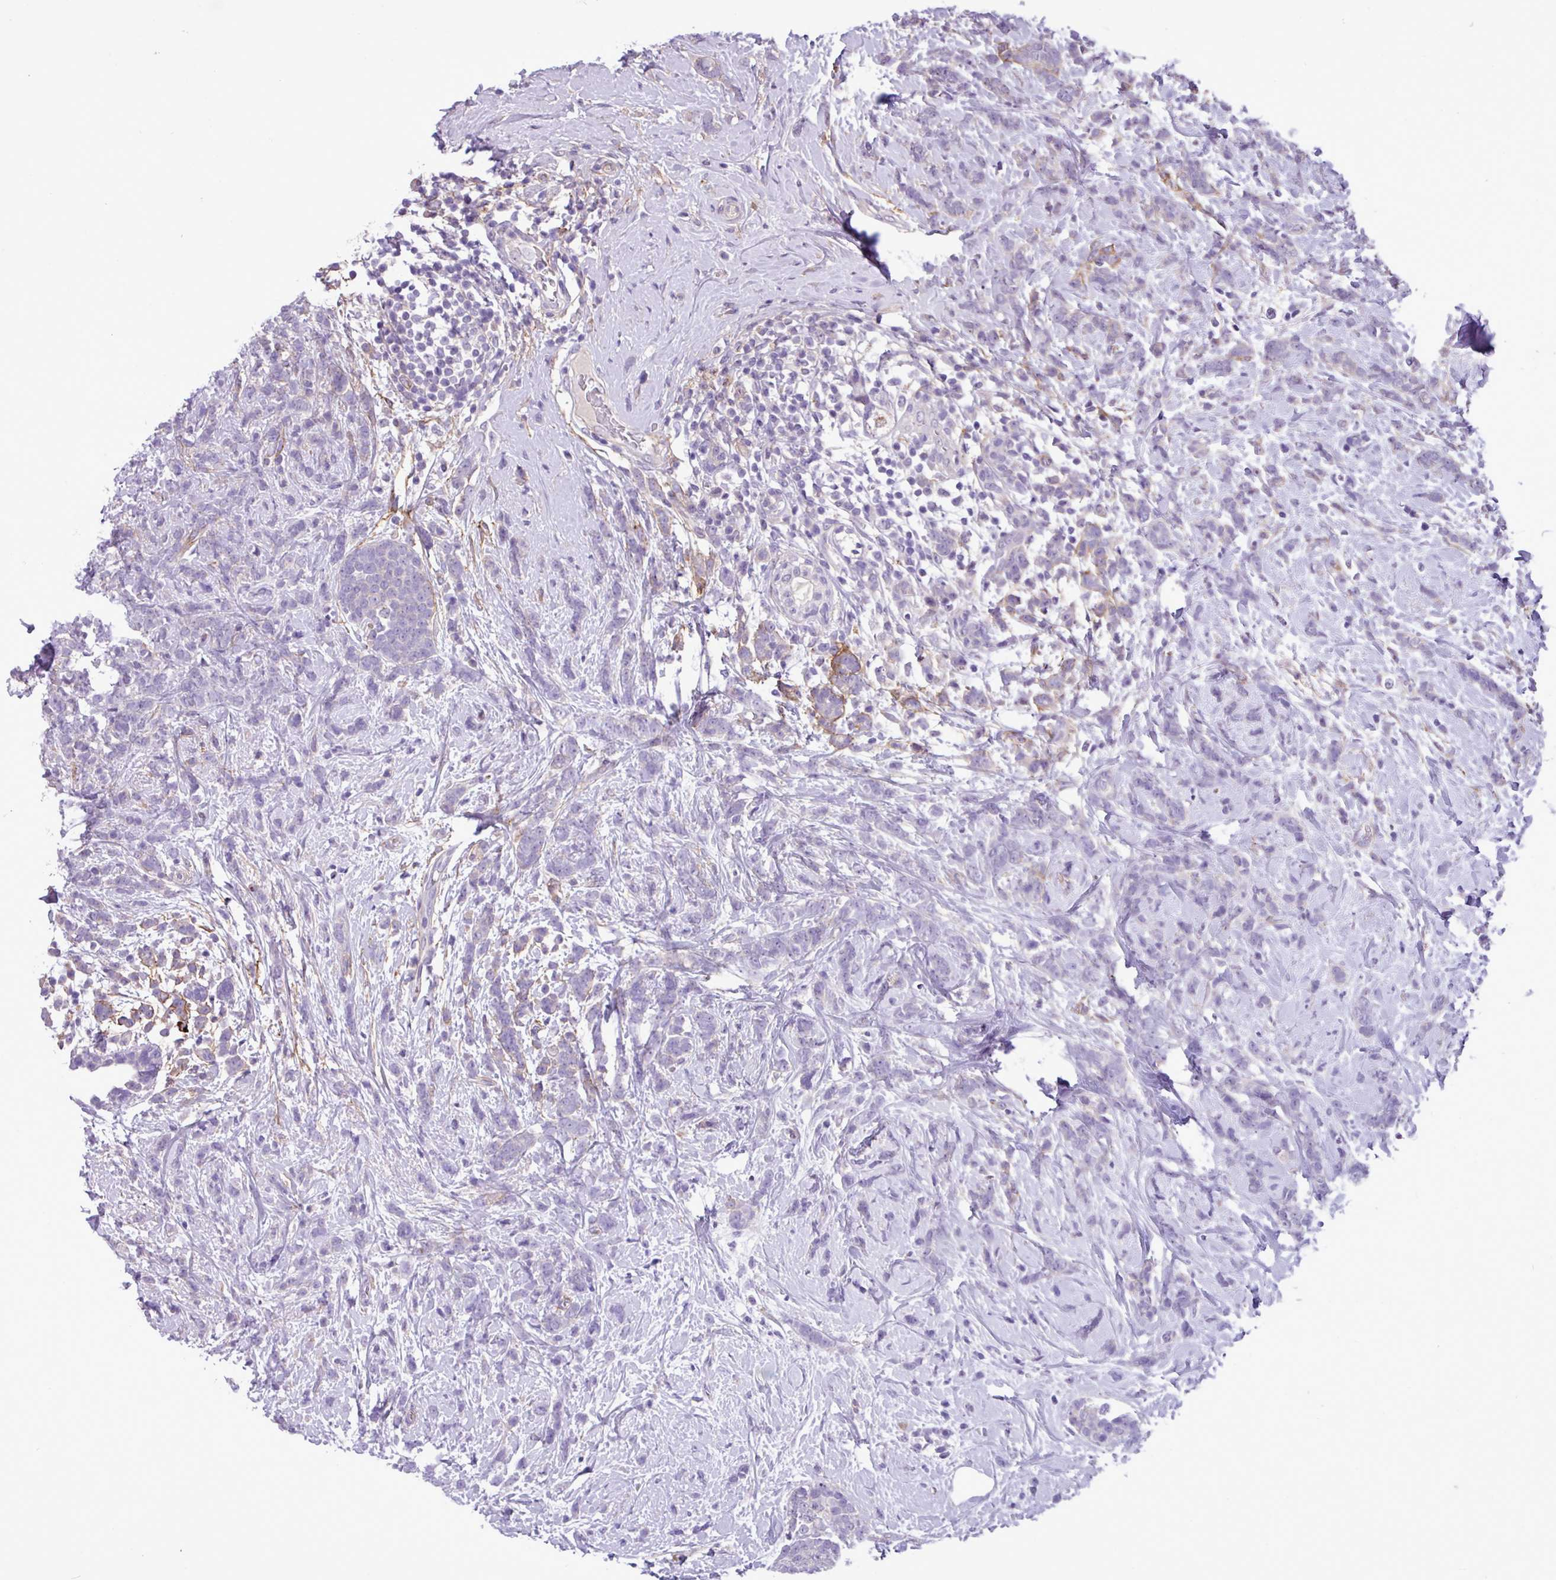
{"staining": {"intensity": "negative", "quantity": "none", "location": "none"}, "tissue": "breast cancer", "cell_type": "Tumor cells", "image_type": "cancer", "snomed": [{"axis": "morphology", "description": "Lobular carcinoma"}, {"axis": "topography", "description": "Breast"}], "caption": "Histopathology image shows no significant protein staining in tumor cells of lobular carcinoma (breast).", "gene": "CD248", "patient": {"sex": "female", "age": 58}}